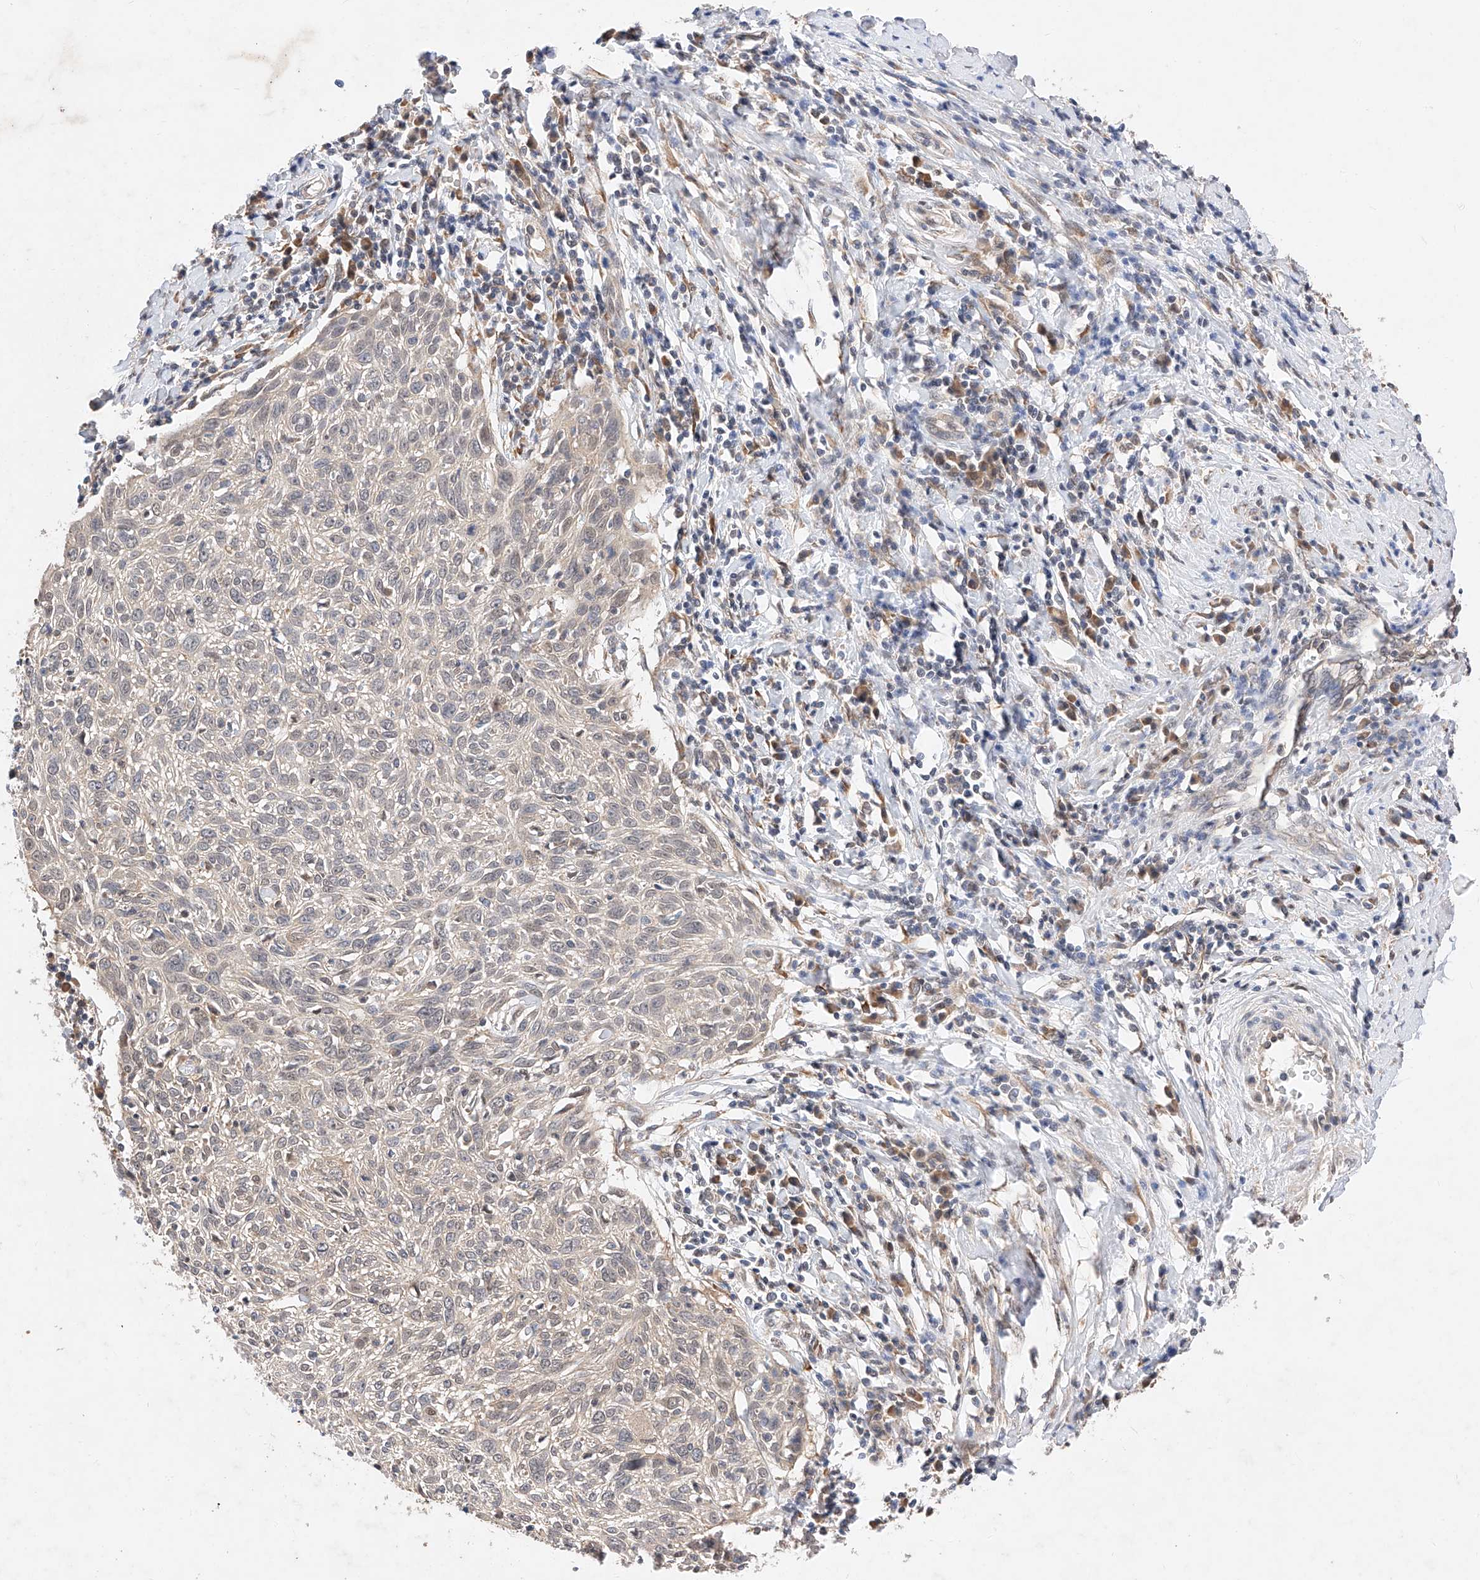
{"staining": {"intensity": "negative", "quantity": "none", "location": "none"}, "tissue": "cervical cancer", "cell_type": "Tumor cells", "image_type": "cancer", "snomed": [{"axis": "morphology", "description": "Squamous cell carcinoma, NOS"}, {"axis": "topography", "description": "Cervix"}], "caption": "DAB immunohistochemical staining of human cervical cancer shows no significant positivity in tumor cells. (Immunohistochemistry (ihc), brightfield microscopy, high magnification).", "gene": "ZSCAN4", "patient": {"sex": "female", "age": 51}}